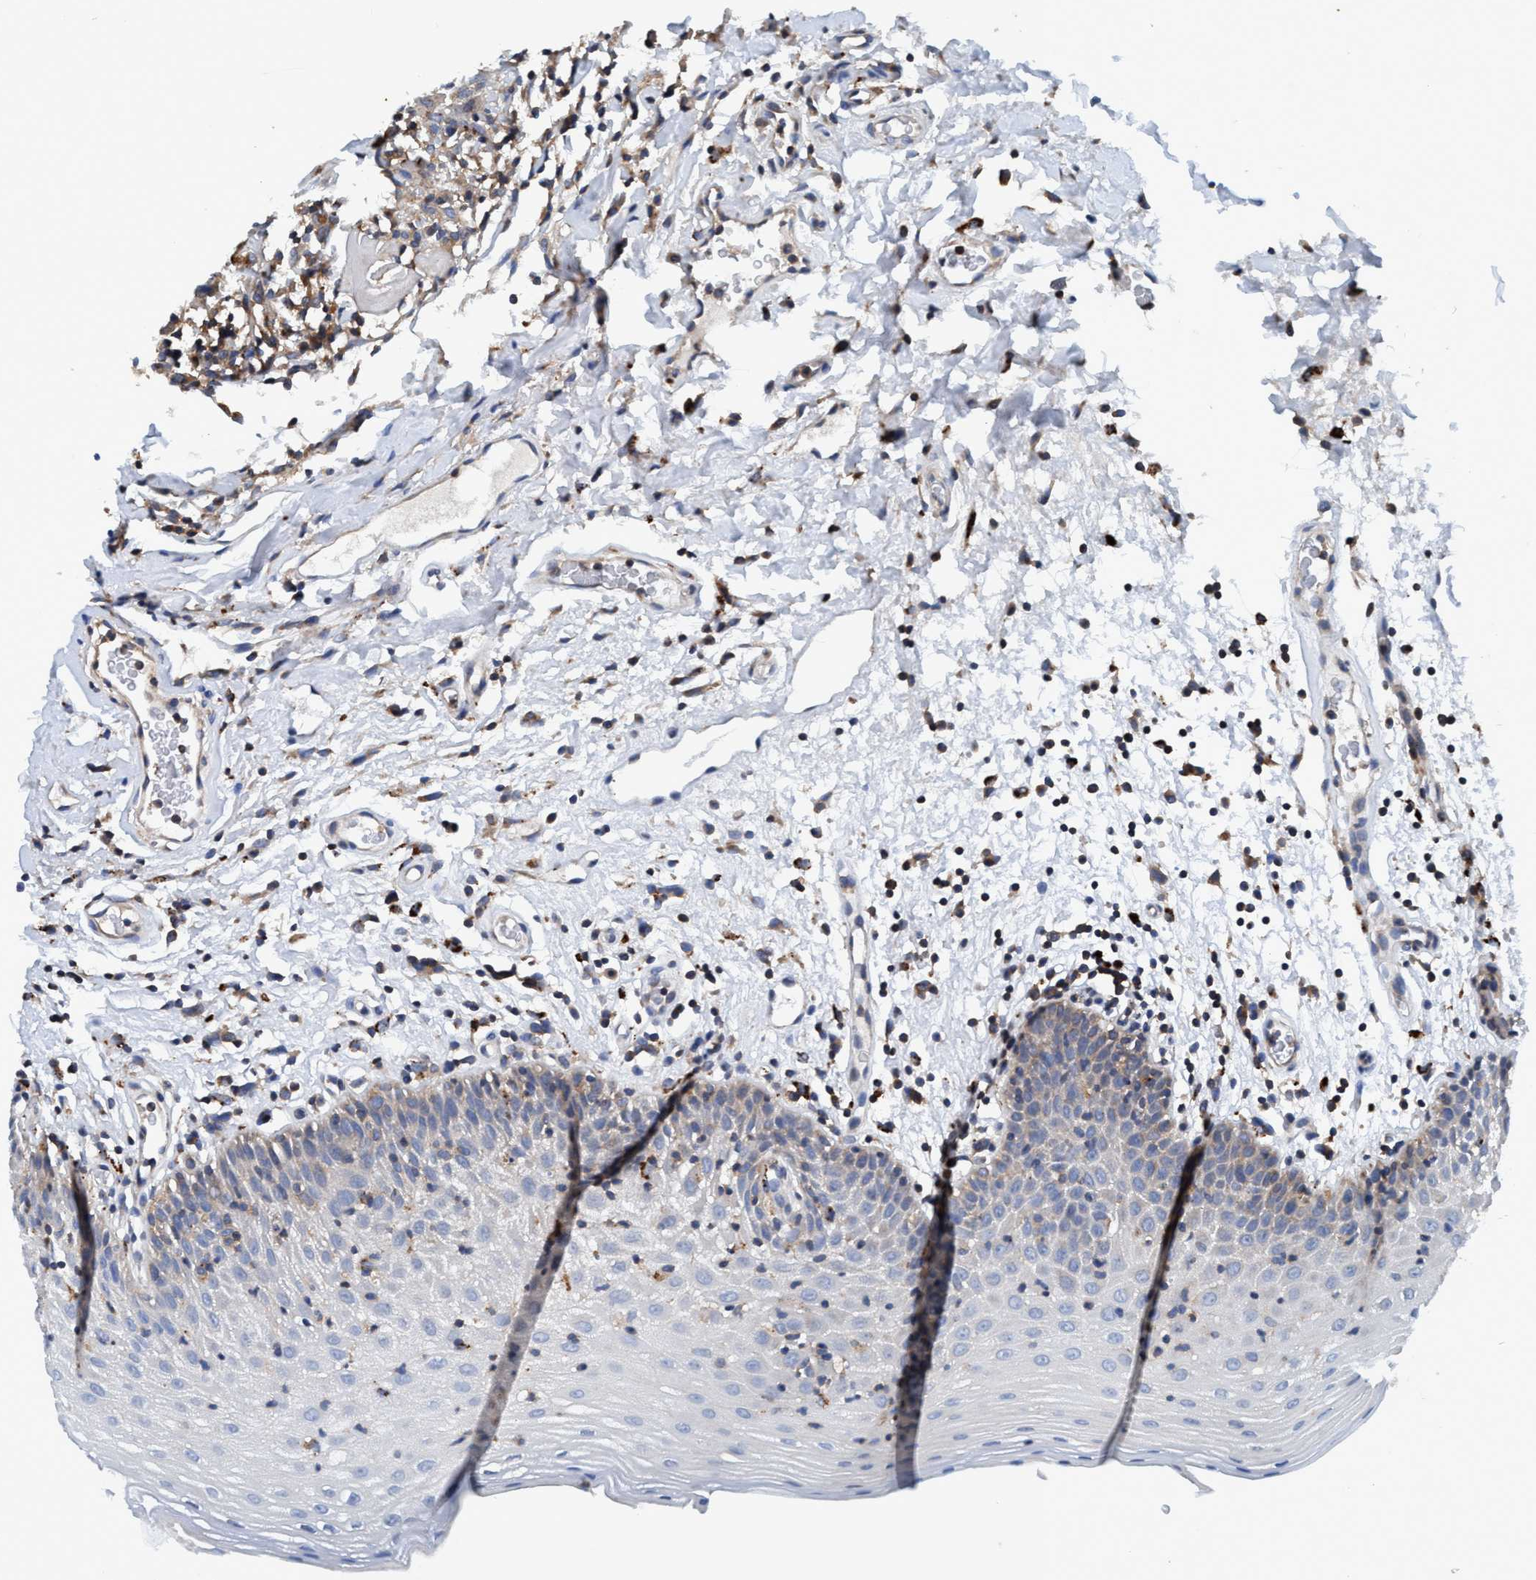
{"staining": {"intensity": "weak", "quantity": "25%-75%", "location": "cytoplasmic/membranous"}, "tissue": "oral mucosa", "cell_type": "Squamous epithelial cells", "image_type": "normal", "snomed": [{"axis": "morphology", "description": "Normal tissue, NOS"}, {"axis": "morphology", "description": "Squamous cell carcinoma, NOS"}, {"axis": "topography", "description": "Skeletal muscle"}, {"axis": "topography", "description": "Oral tissue"}, {"axis": "topography", "description": "Head-Neck"}], "caption": "Protein staining reveals weak cytoplasmic/membranous staining in approximately 25%-75% of squamous epithelial cells in normal oral mucosa.", "gene": "ENDOG", "patient": {"sex": "male", "age": 71}}